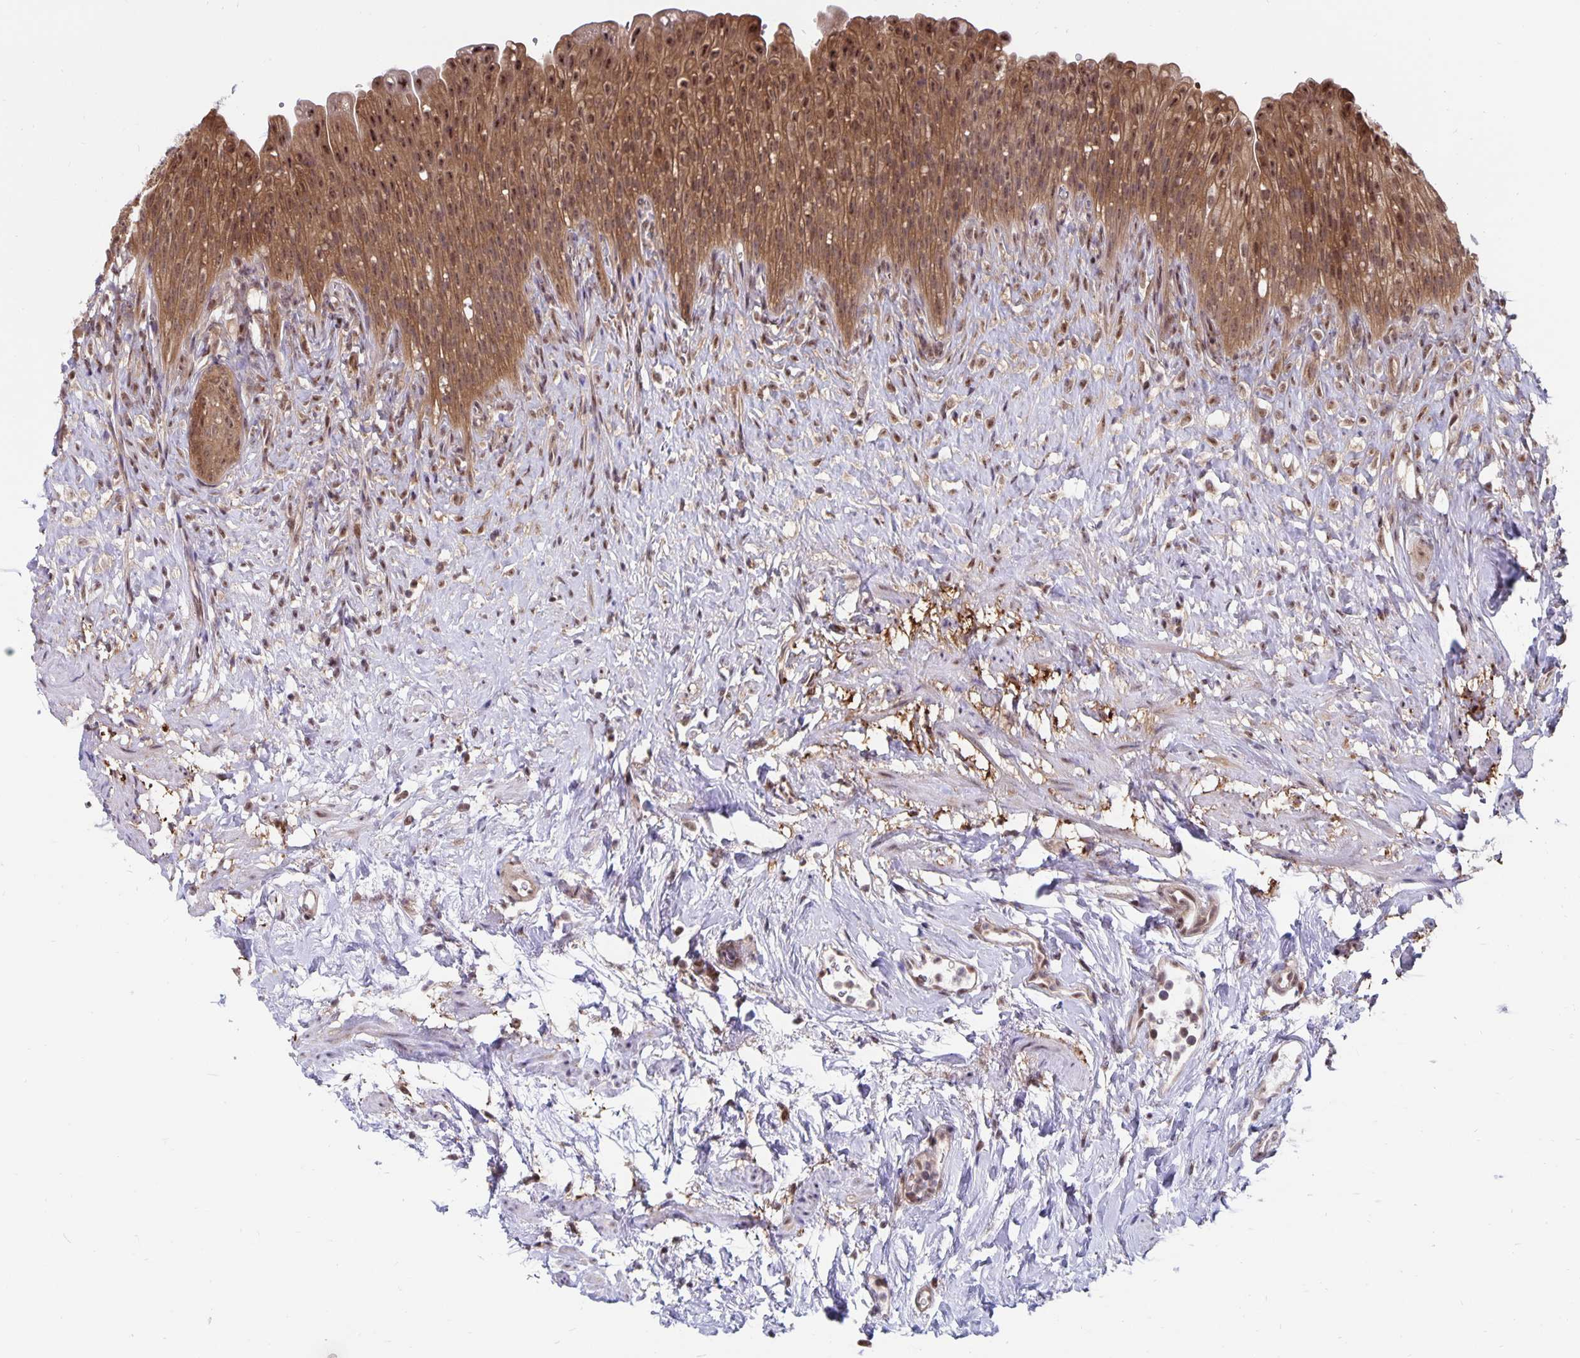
{"staining": {"intensity": "moderate", "quantity": ">75%", "location": "cytoplasmic/membranous,nuclear"}, "tissue": "urinary bladder", "cell_type": "Urothelial cells", "image_type": "normal", "snomed": [{"axis": "morphology", "description": "Normal tissue, NOS"}, {"axis": "topography", "description": "Urinary bladder"}, {"axis": "topography", "description": "Prostate"}], "caption": "DAB immunohistochemical staining of unremarkable urinary bladder displays moderate cytoplasmic/membranous,nuclear protein staining in about >75% of urothelial cells. The staining is performed using DAB brown chromogen to label protein expression. The nuclei are counter-stained blue using hematoxylin.", "gene": "EXOC6B", "patient": {"sex": "male", "age": 76}}